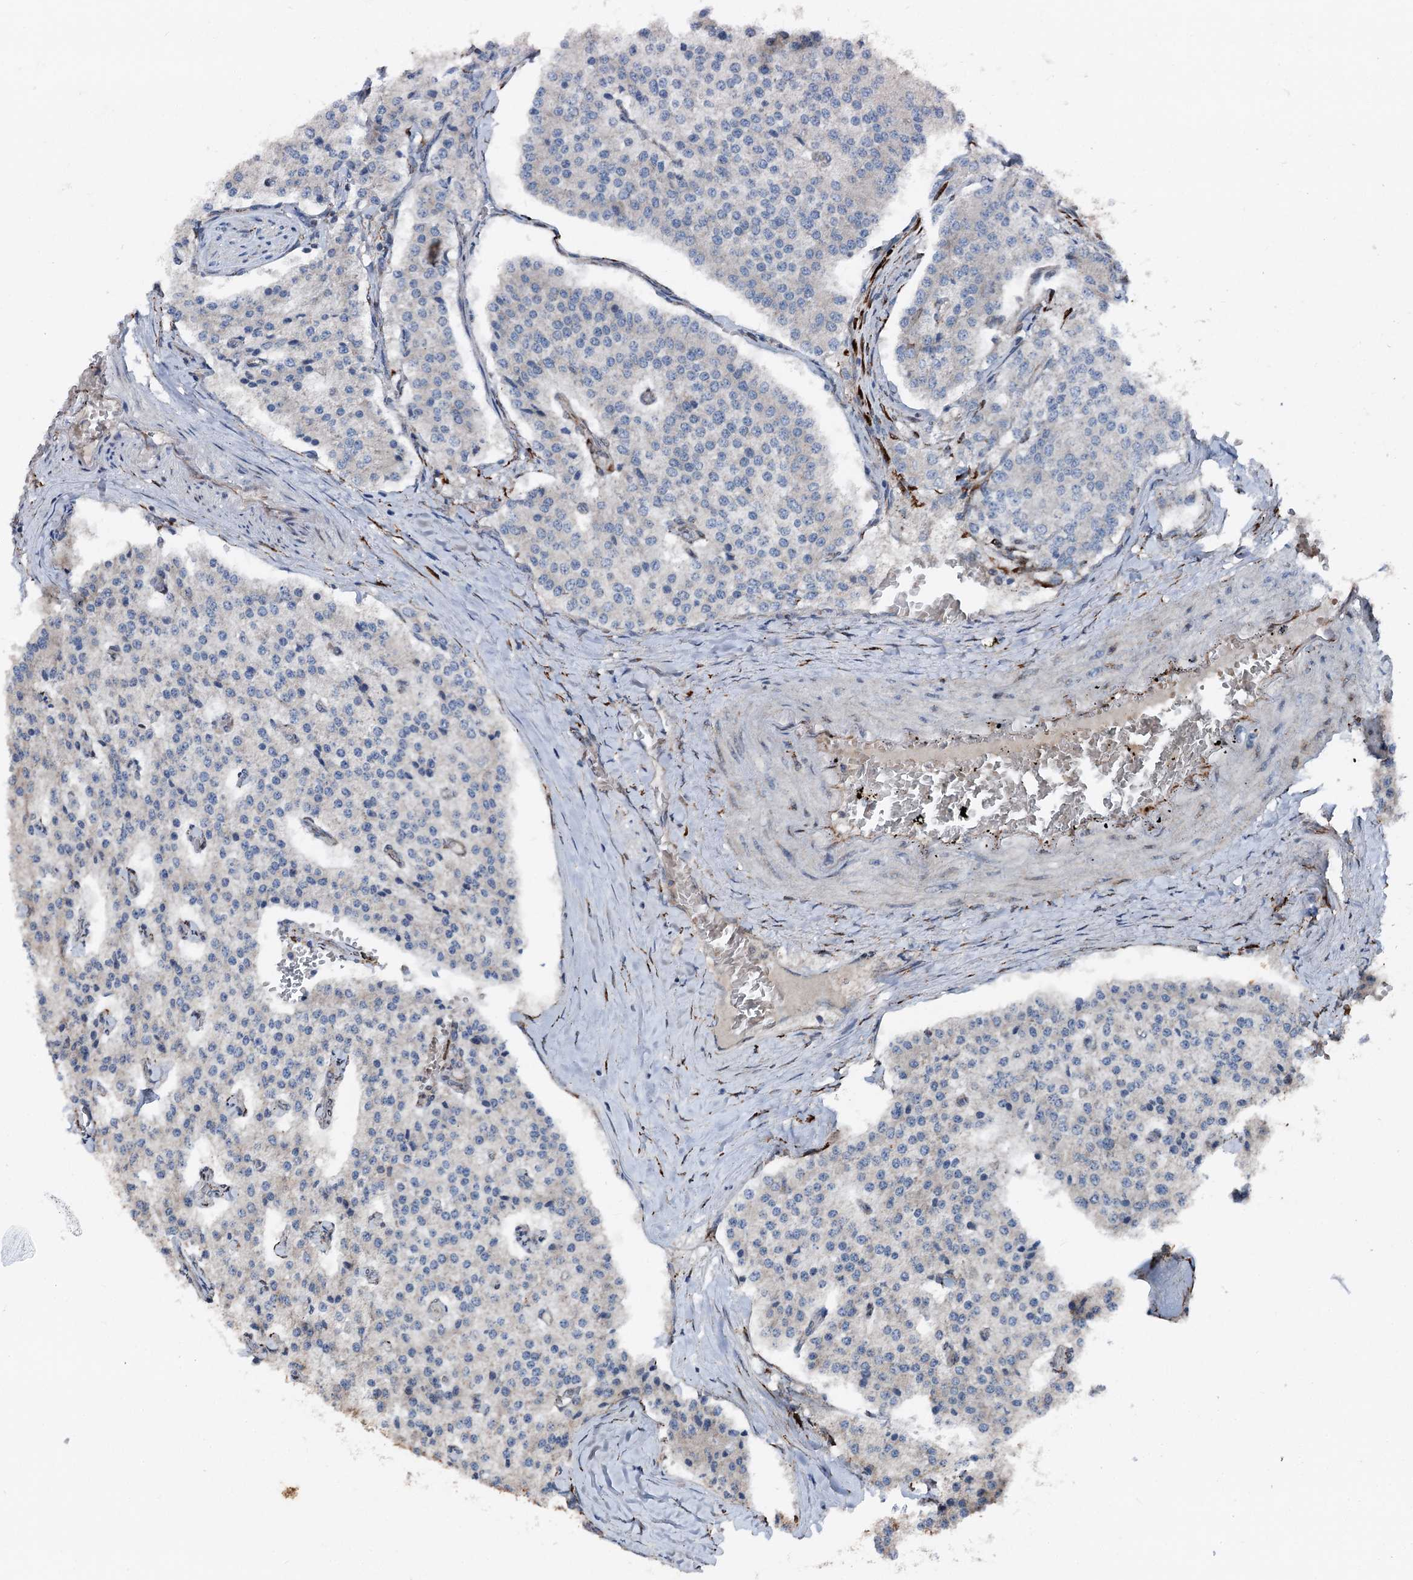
{"staining": {"intensity": "negative", "quantity": "none", "location": "none"}, "tissue": "carcinoid", "cell_type": "Tumor cells", "image_type": "cancer", "snomed": [{"axis": "morphology", "description": "Carcinoid, malignant, NOS"}, {"axis": "topography", "description": "Colon"}], "caption": "Immunohistochemical staining of human carcinoid (malignant) shows no significant staining in tumor cells.", "gene": "DDIAS", "patient": {"sex": "female", "age": 52}}